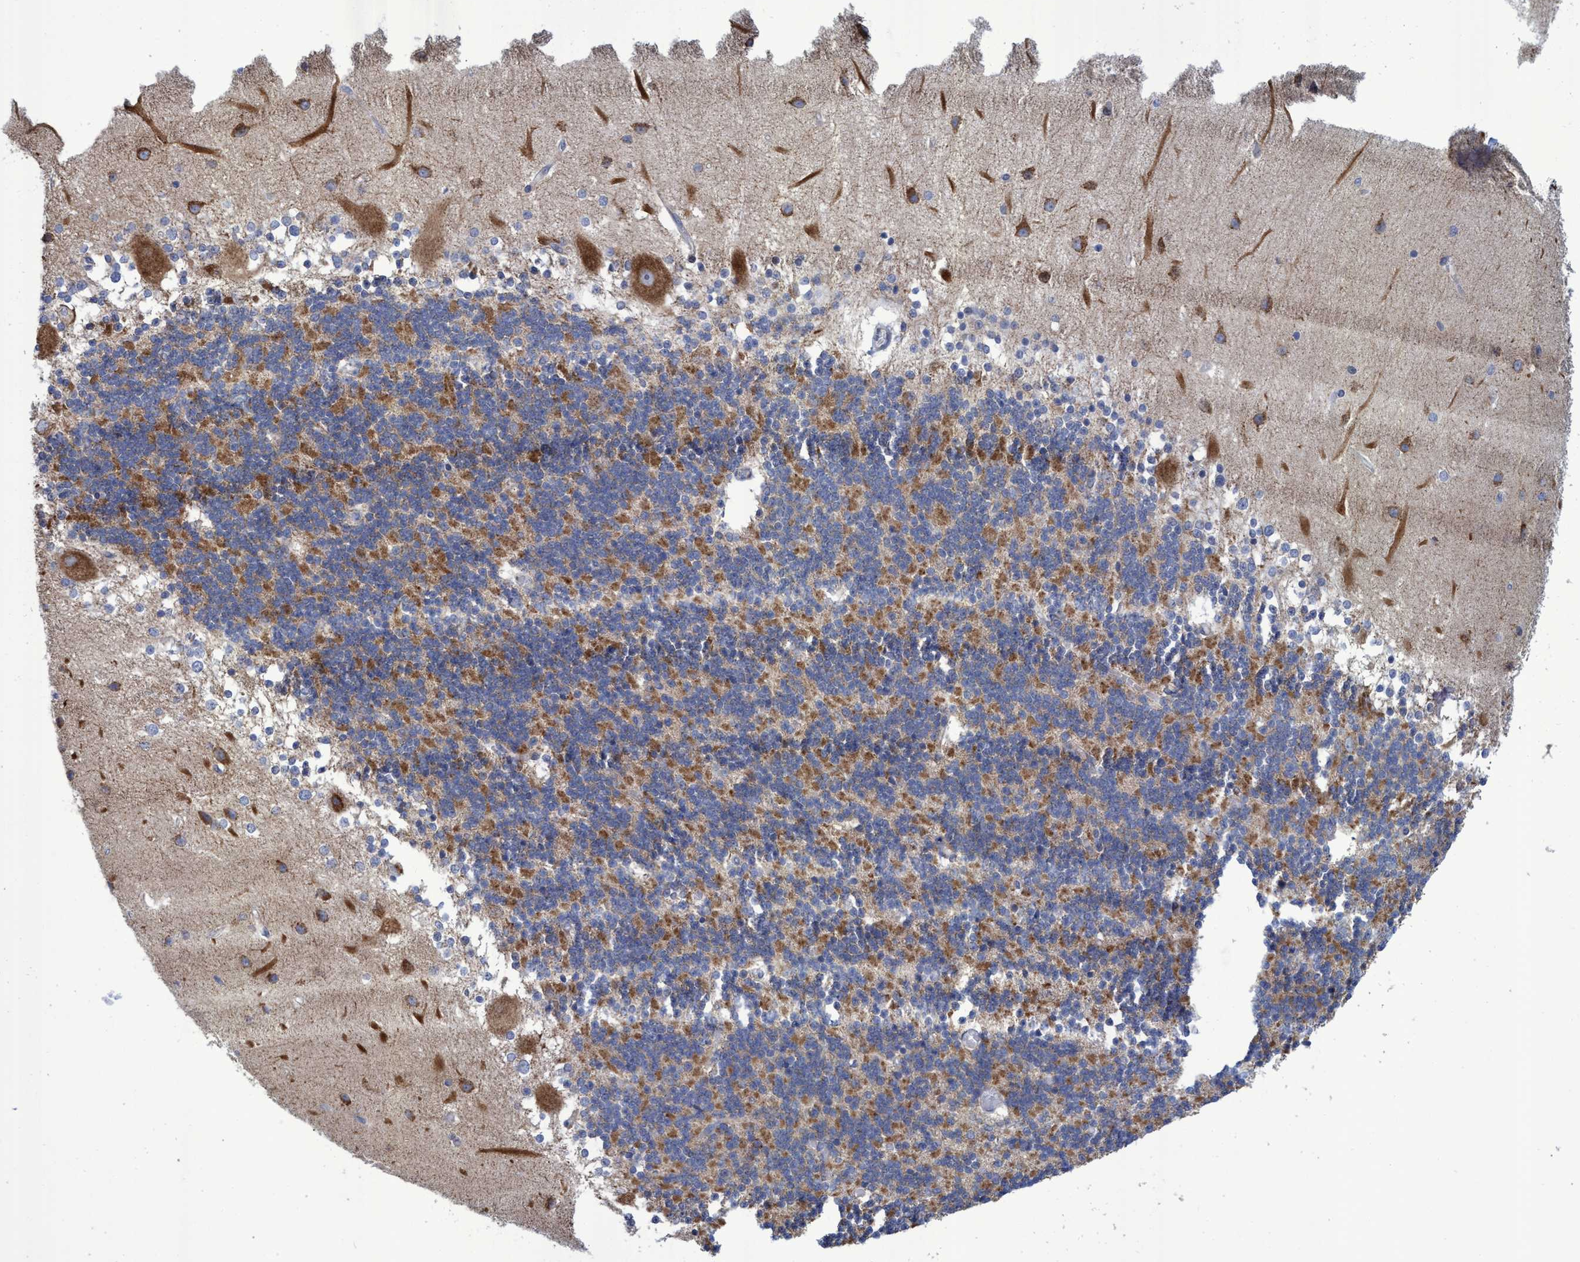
{"staining": {"intensity": "moderate", "quantity": ">75%", "location": "cytoplasmic/membranous"}, "tissue": "cerebellum", "cell_type": "Cells in granular layer", "image_type": "normal", "snomed": [{"axis": "morphology", "description": "Normal tissue, NOS"}, {"axis": "topography", "description": "Cerebellum"}], "caption": "The image reveals immunohistochemical staining of benign cerebellum. There is moderate cytoplasmic/membranous positivity is present in approximately >75% of cells in granular layer.", "gene": "NAT16", "patient": {"sex": "female", "age": 54}}